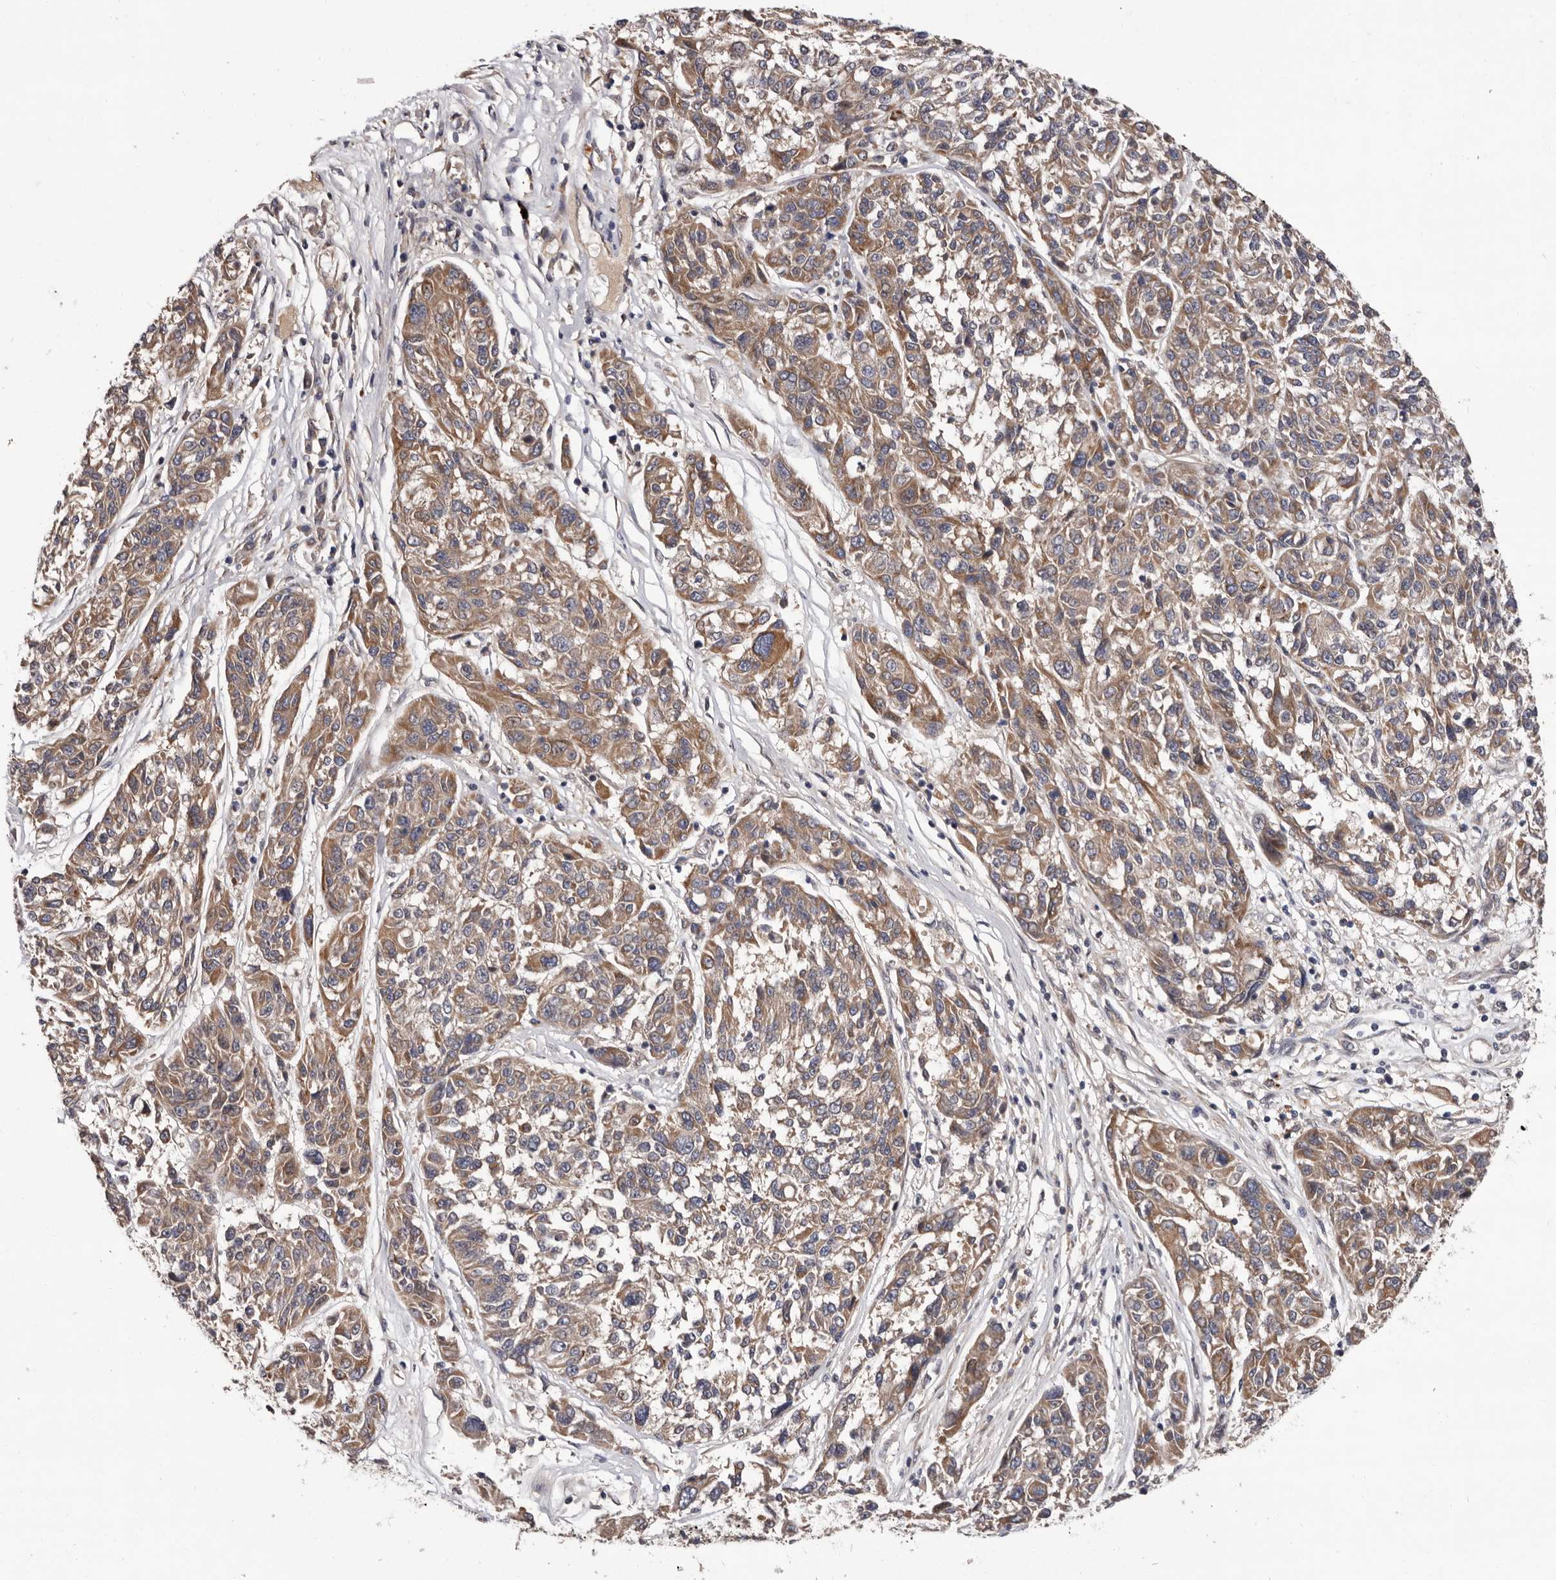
{"staining": {"intensity": "moderate", "quantity": ">75%", "location": "cytoplasmic/membranous"}, "tissue": "melanoma", "cell_type": "Tumor cells", "image_type": "cancer", "snomed": [{"axis": "morphology", "description": "Malignant melanoma, NOS"}, {"axis": "topography", "description": "Skin"}], "caption": "Immunohistochemistry photomicrograph of human malignant melanoma stained for a protein (brown), which reveals medium levels of moderate cytoplasmic/membranous staining in approximately >75% of tumor cells.", "gene": "PRKD1", "patient": {"sex": "male", "age": 53}}